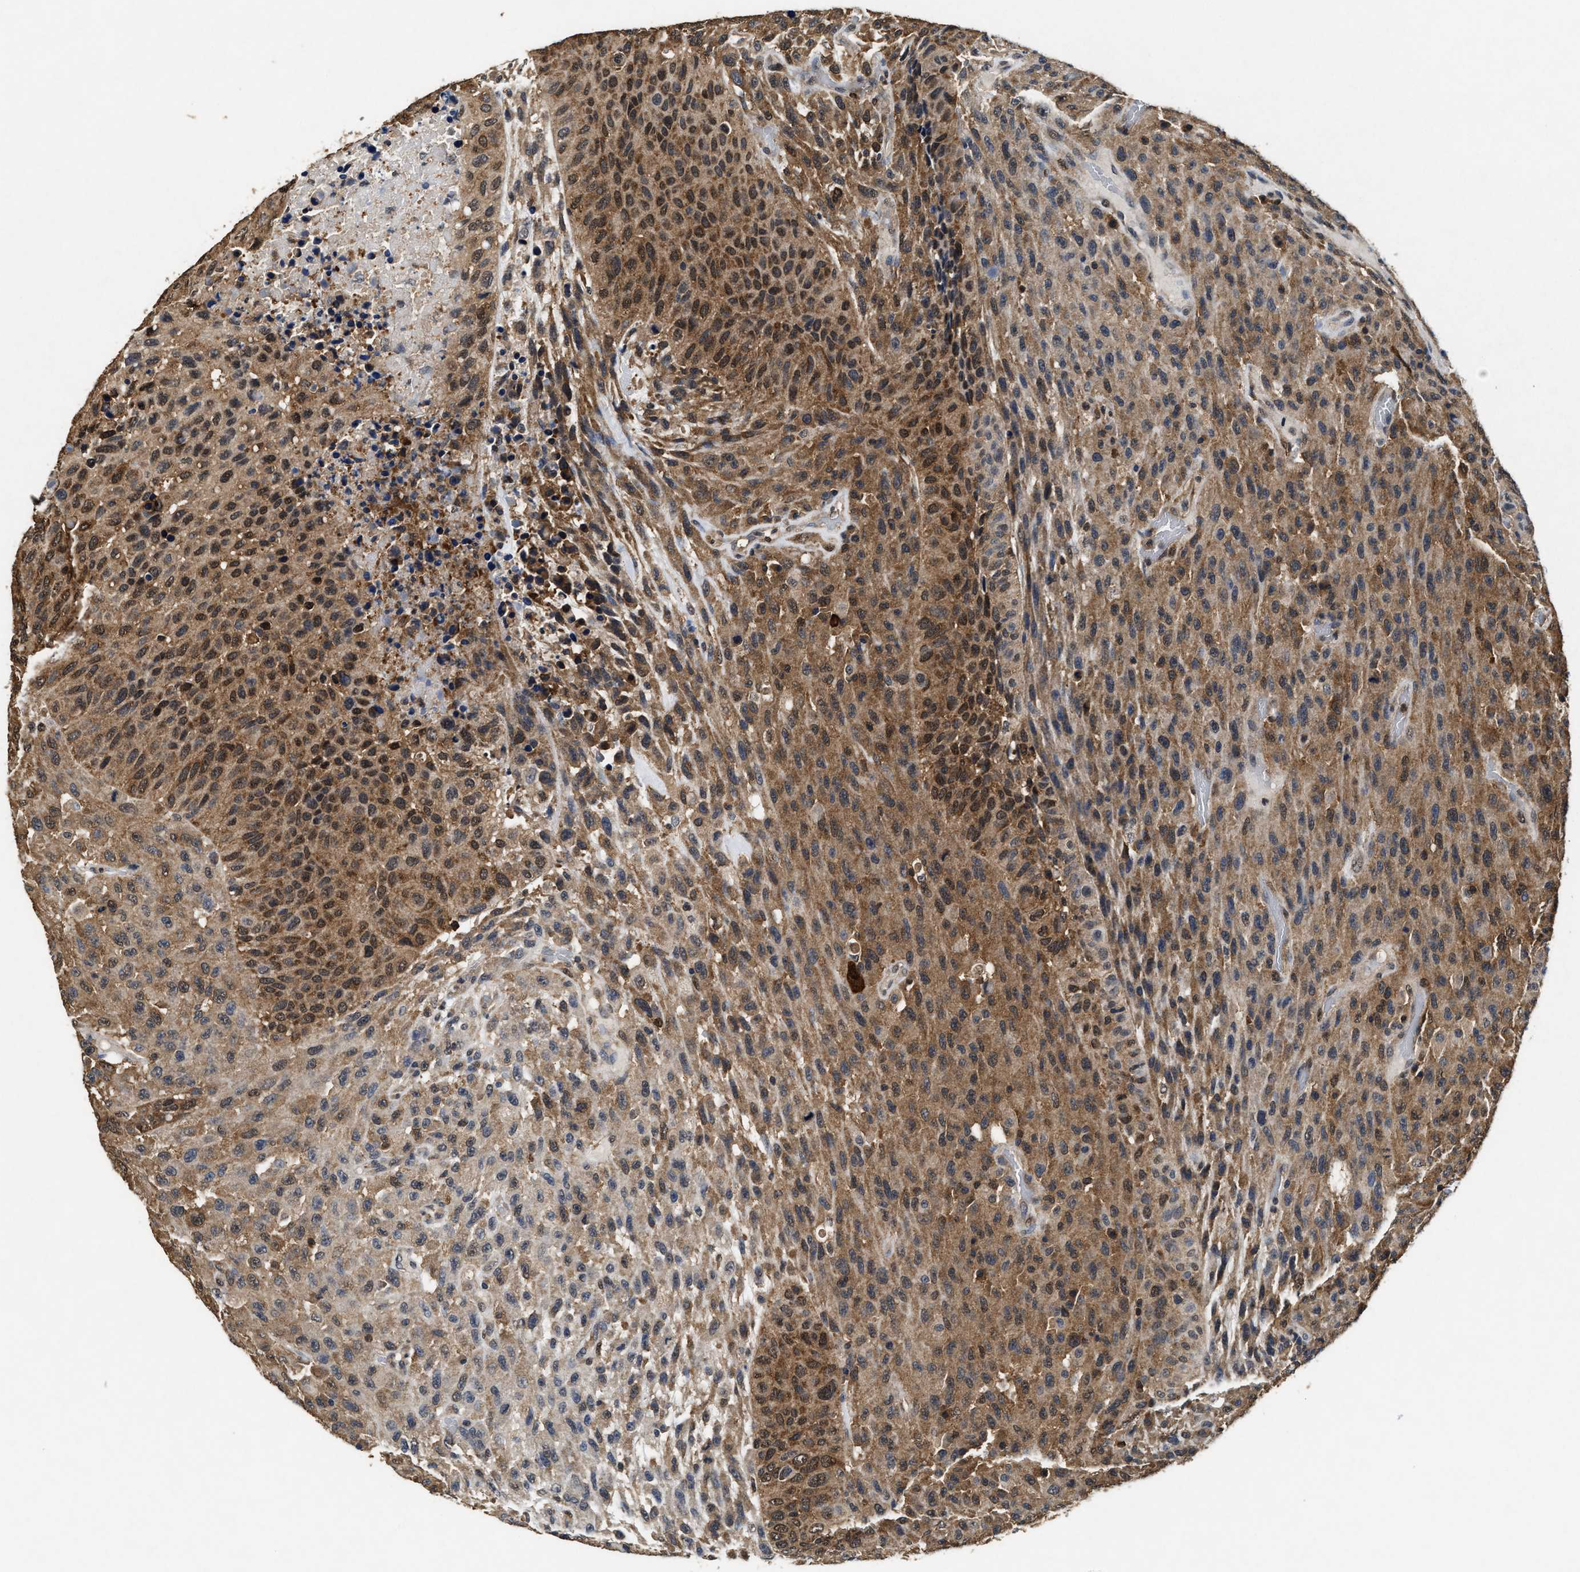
{"staining": {"intensity": "moderate", "quantity": ">75%", "location": "cytoplasmic/membranous,nuclear"}, "tissue": "urothelial cancer", "cell_type": "Tumor cells", "image_type": "cancer", "snomed": [{"axis": "morphology", "description": "Urothelial carcinoma, High grade"}, {"axis": "topography", "description": "Urinary bladder"}], "caption": "The photomicrograph exhibits staining of high-grade urothelial carcinoma, revealing moderate cytoplasmic/membranous and nuclear protein expression (brown color) within tumor cells. (DAB (3,3'-diaminobenzidine) = brown stain, brightfield microscopy at high magnification).", "gene": "ACAT2", "patient": {"sex": "male", "age": 66}}